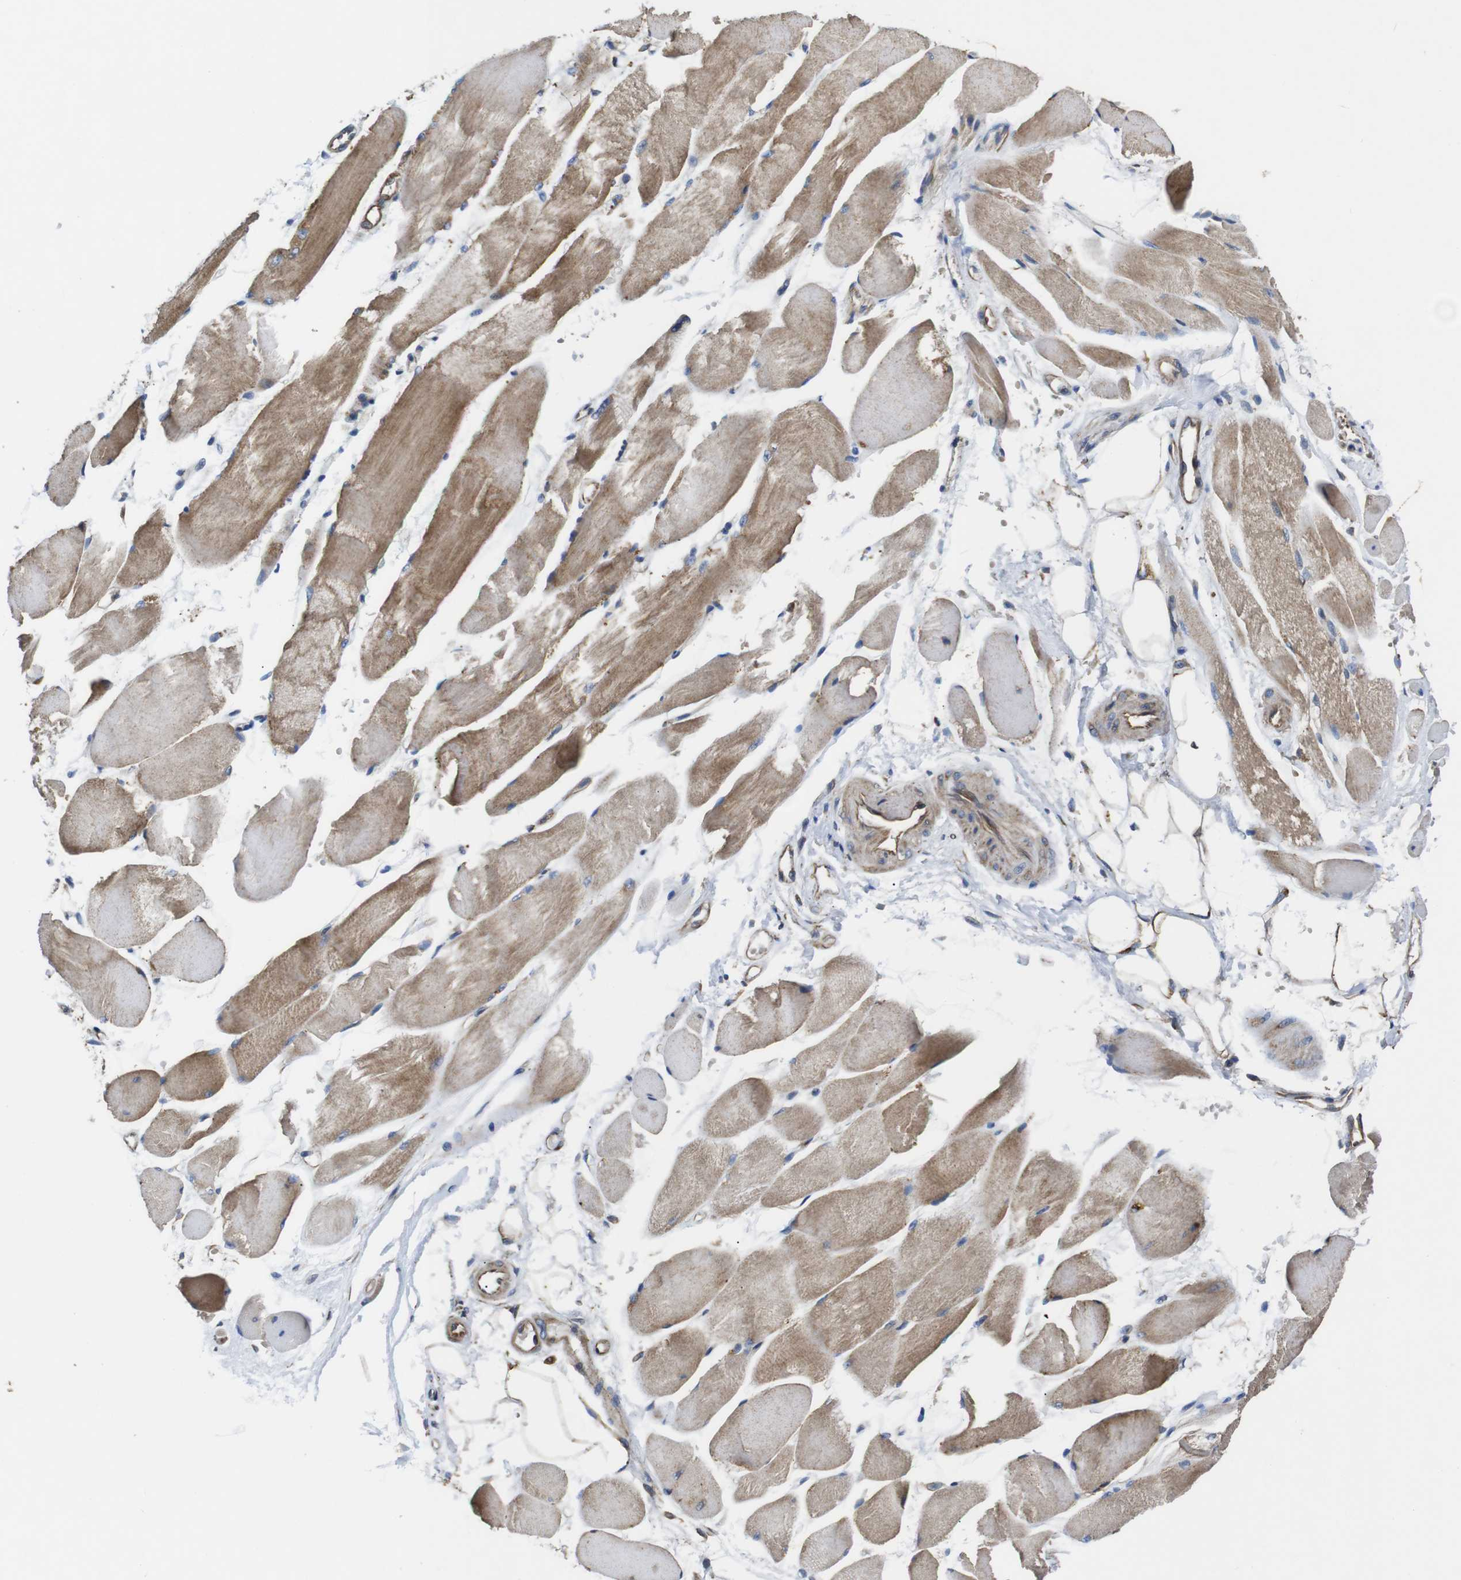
{"staining": {"intensity": "weak", "quantity": ">75%", "location": "cytoplasmic/membranous"}, "tissue": "skeletal muscle", "cell_type": "Myocytes", "image_type": "normal", "snomed": [{"axis": "morphology", "description": "Normal tissue, NOS"}, {"axis": "topography", "description": "Skeletal muscle"}, {"axis": "topography", "description": "Peripheral nerve tissue"}], "caption": "Immunohistochemistry photomicrograph of unremarkable human skeletal muscle stained for a protein (brown), which displays low levels of weak cytoplasmic/membranous staining in approximately >75% of myocytes.", "gene": "POMK", "patient": {"sex": "female", "age": 84}}